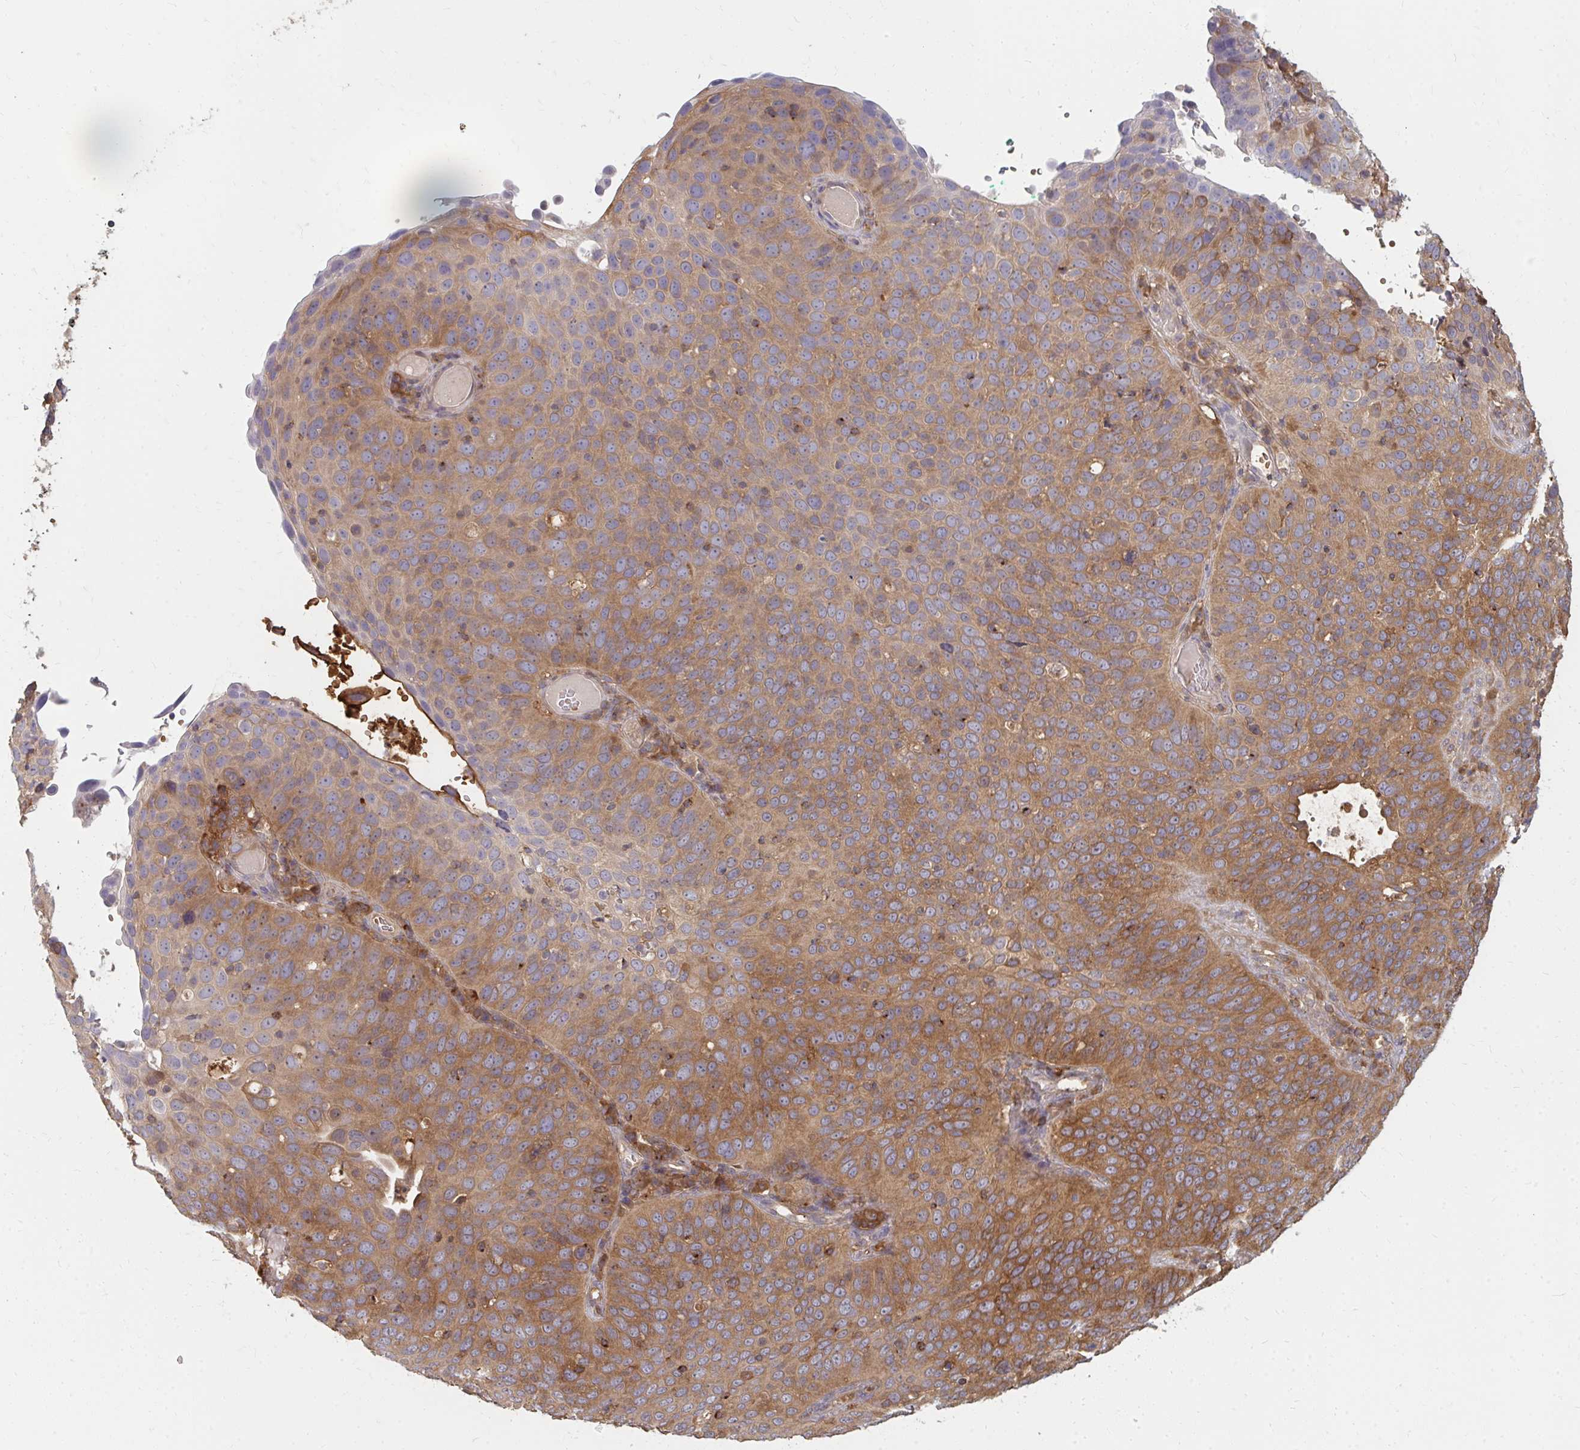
{"staining": {"intensity": "moderate", "quantity": ">75%", "location": "cytoplasmic/membranous"}, "tissue": "cervical cancer", "cell_type": "Tumor cells", "image_type": "cancer", "snomed": [{"axis": "morphology", "description": "Squamous cell carcinoma, NOS"}, {"axis": "topography", "description": "Cervix"}], "caption": "Moderate cytoplasmic/membranous expression for a protein is appreciated in approximately >75% of tumor cells of cervical squamous cell carcinoma using immunohistochemistry.", "gene": "ZNF285", "patient": {"sex": "female", "age": 36}}